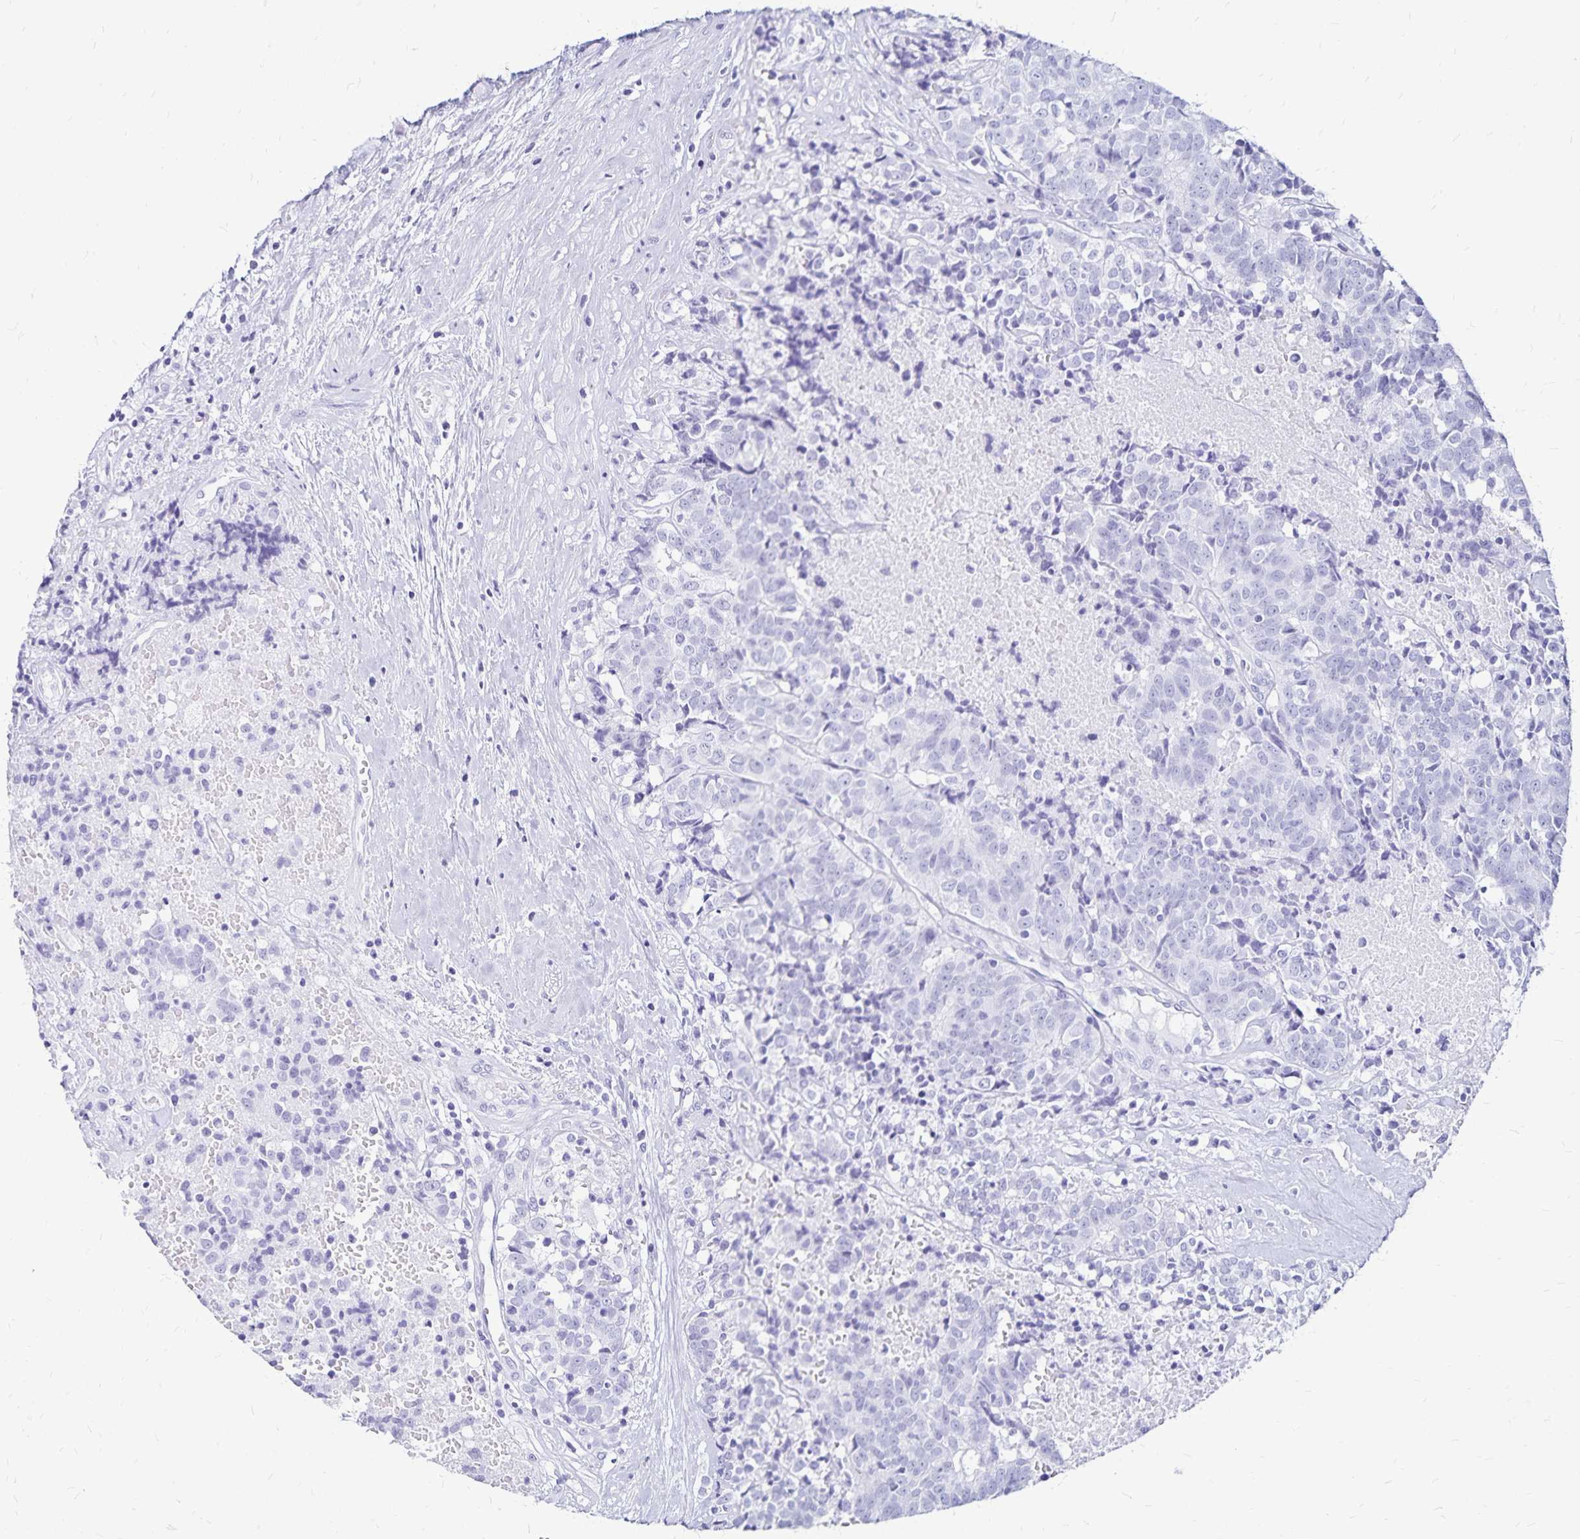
{"staining": {"intensity": "negative", "quantity": "none", "location": "none"}, "tissue": "prostate cancer", "cell_type": "Tumor cells", "image_type": "cancer", "snomed": [{"axis": "morphology", "description": "Adenocarcinoma, High grade"}, {"axis": "topography", "description": "Prostate and seminal vesicle, NOS"}], "caption": "This is a histopathology image of immunohistochemistry (IHC) staining of prostate adenocarcinoma (high-grade), which shows no staining in tumor cells.", "gene": "LIN28B", "patient": {"sex": "male", "age": 60}}